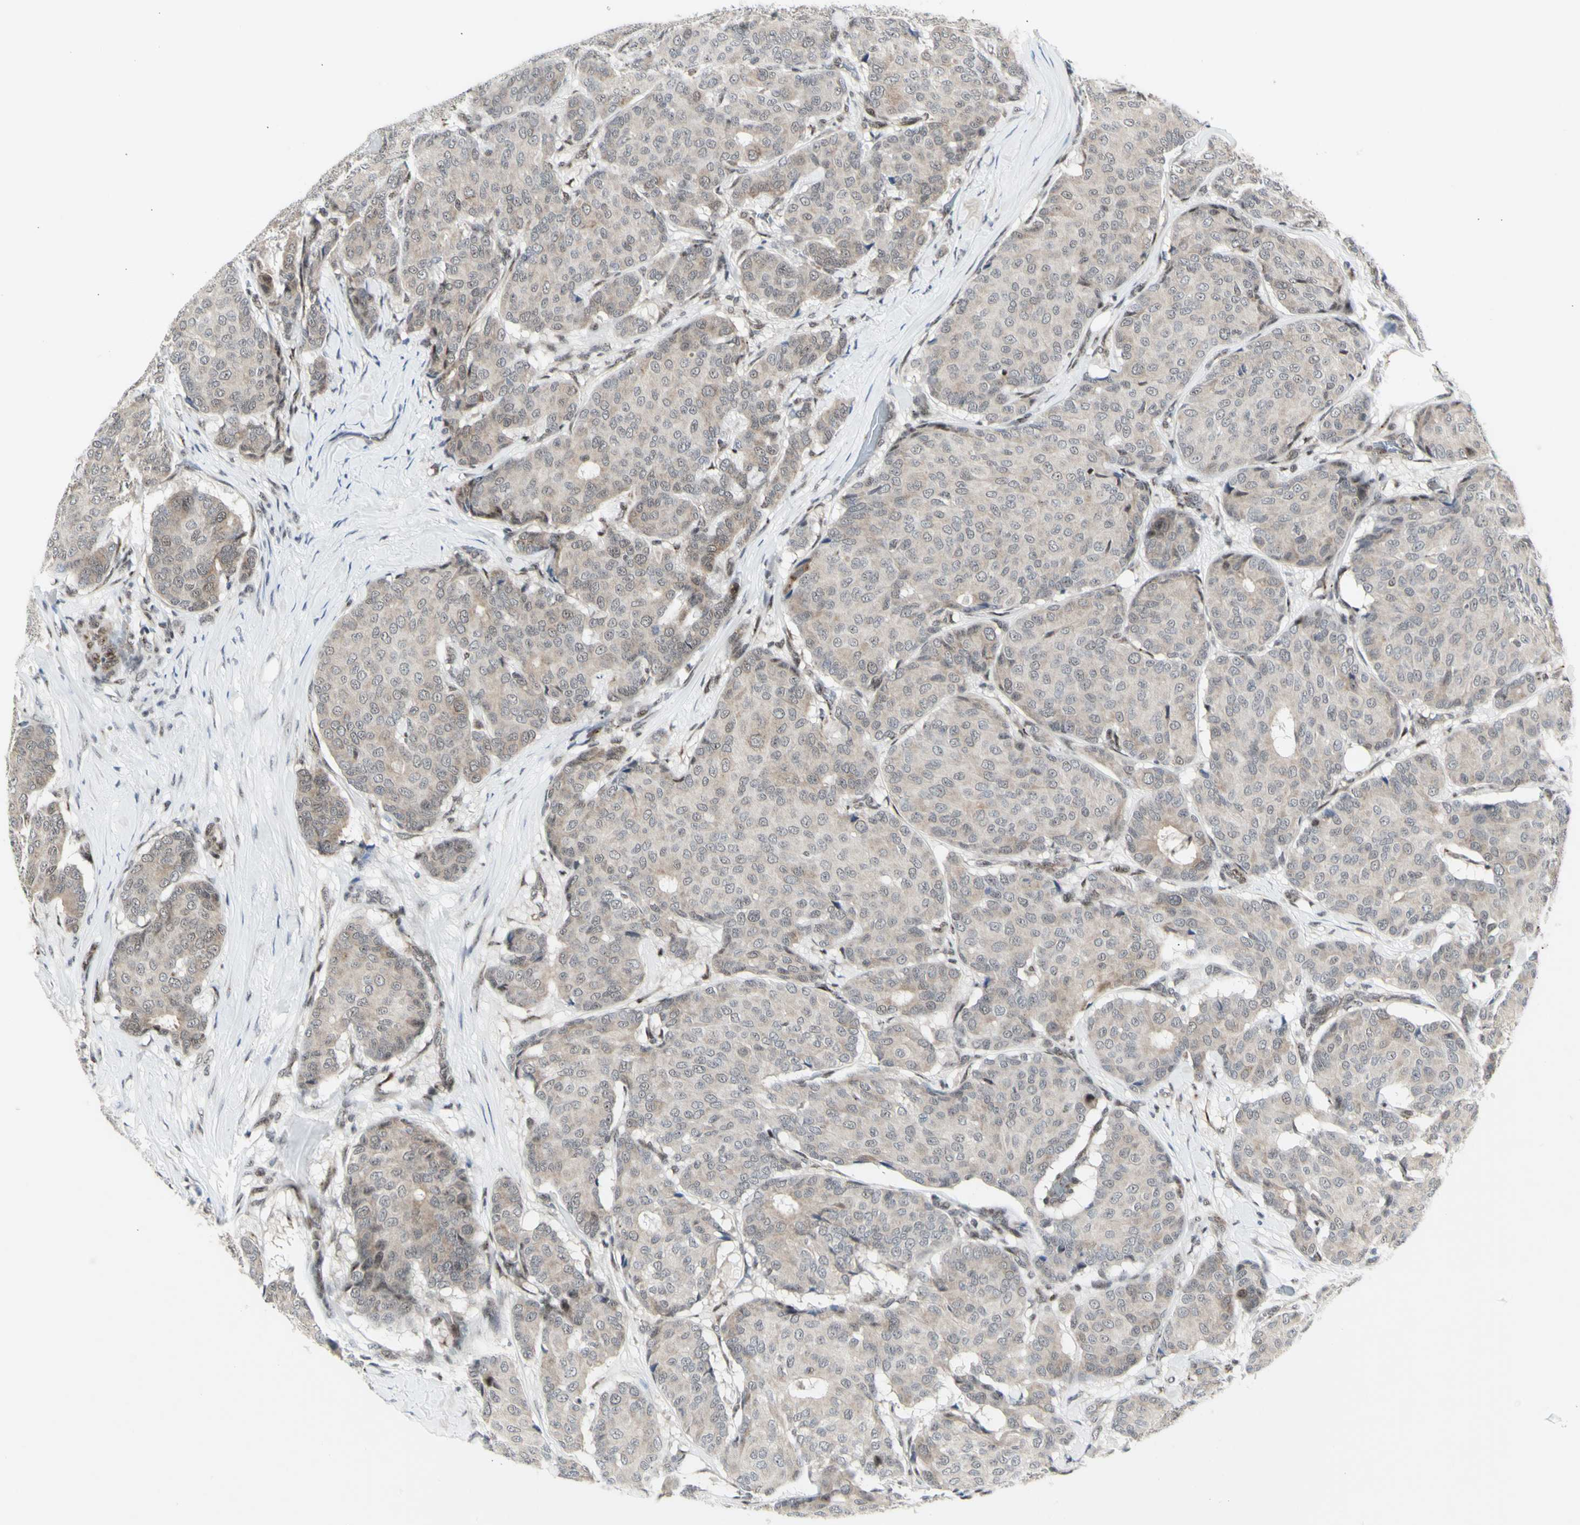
{"staining": {"intensity": "weak", "quantity": ">75%", "location": "cytoplasmic/membranous"}, "tissue": "breast cancer", "cell_type": "Tumor cells", "image_type": "cancer", "snomed": [{"axis": "morphology", "description": "Duct carcinoma"}, {"axis": "topography", "description": "Breast"}], "caption": "Breast infiltrating ductal carcinoma stained with IHC demonstrates weak cytoplasmic/membranous expression in about >75% of tumor cells.", "gene": "DHRS7B", "patient": {"sex": "female", "age": 75}}